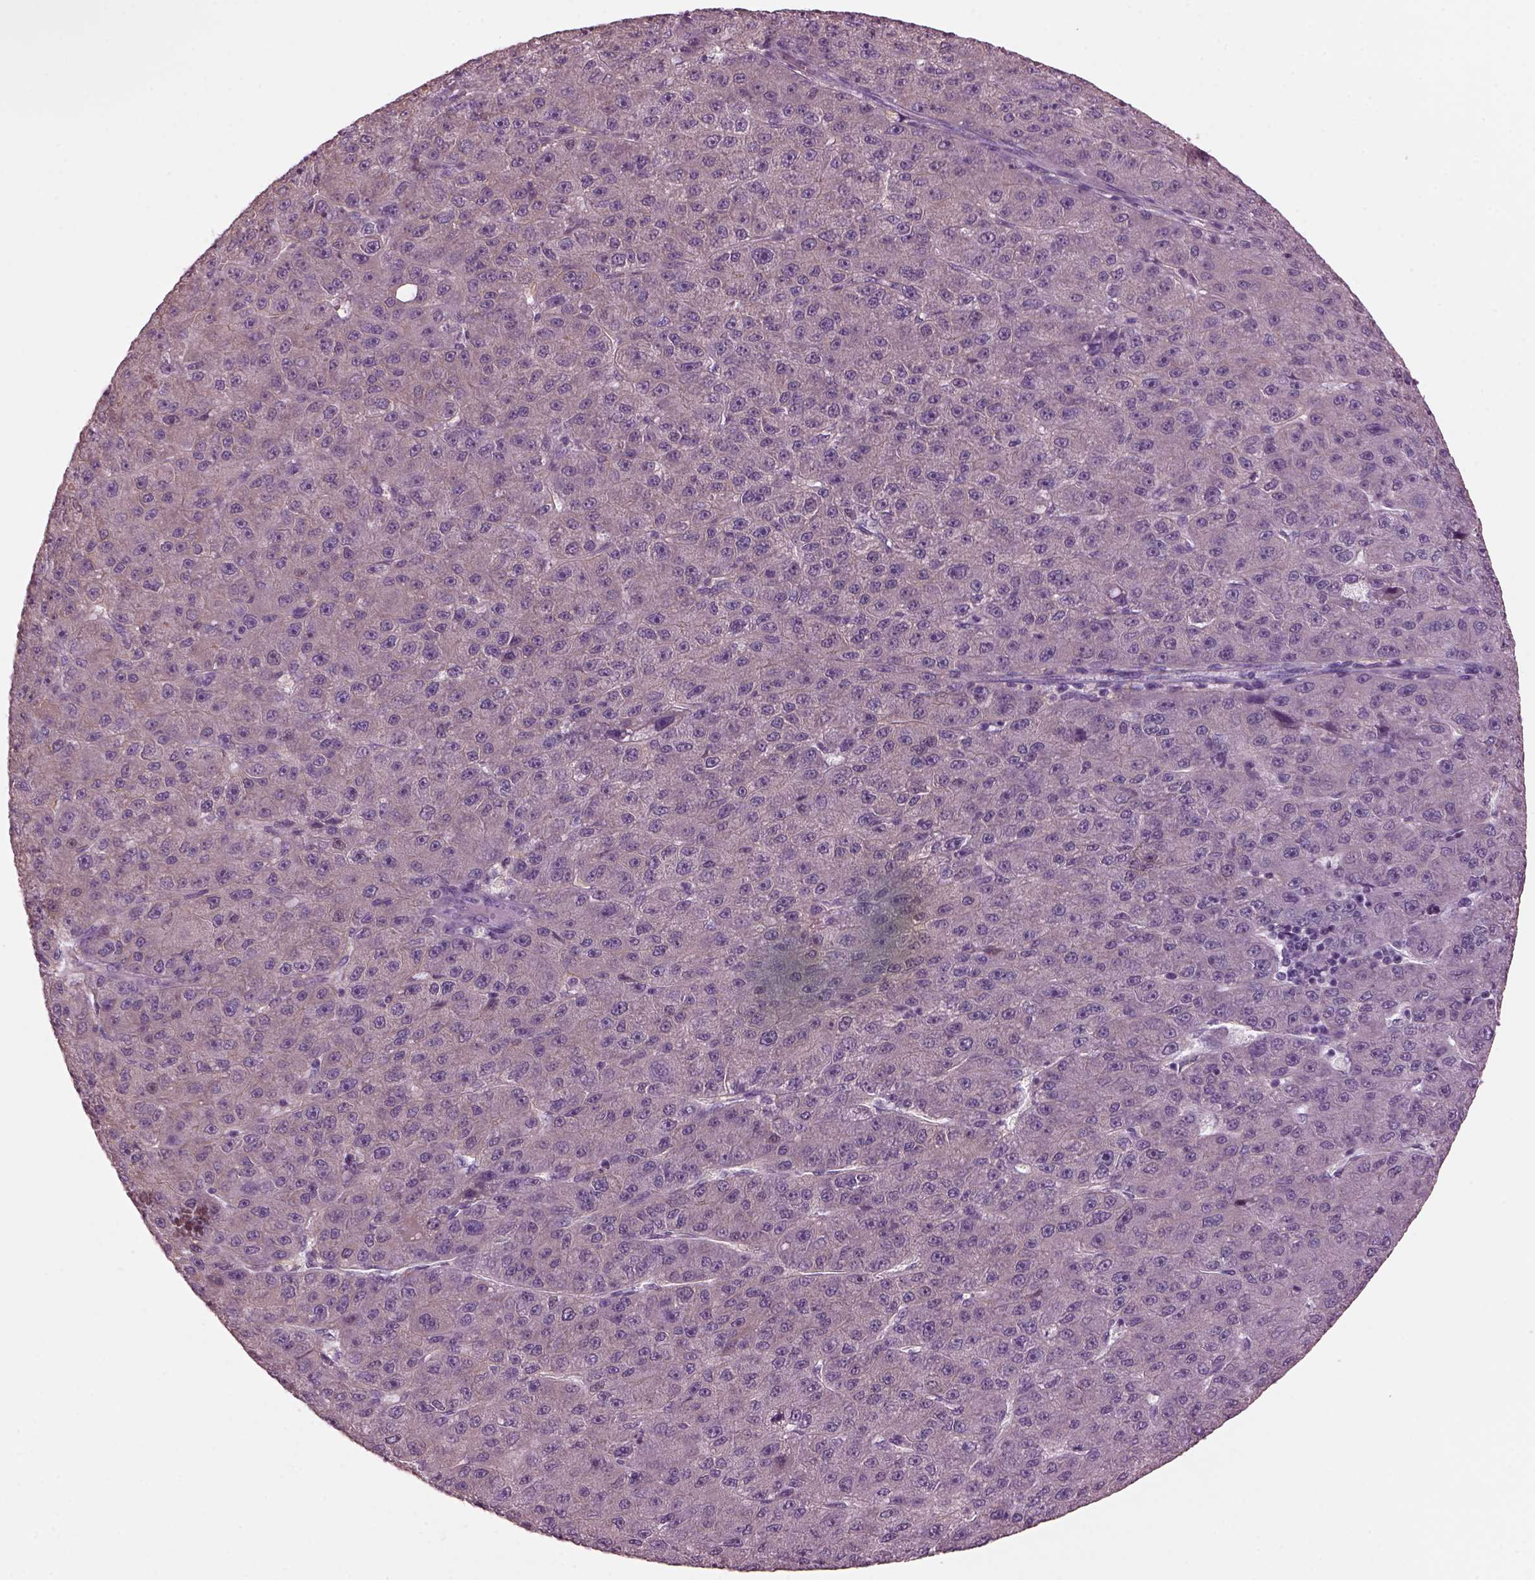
{"staining": {"intensity": "weak", "quantity": "<25%", "location": "cytoplasmic/membranous"}, "tissue": "liver cancer", "cell_type": "Tumor cells", "image_type": "cancer", "snomed": [{"axis": "morphology", "description": "Carcinoma, Hepatocellular, NOS"}, {"axis": "topography", "description": "Liver"}], "caption": "Immunohistochemical staining of human liver cancer demonstrates no significant staining in tumor cells. (Brightfield microscopy of DAB immunohistochemistry (IHC) at high magnification).", "gene": "SHTN1", "patient": {"sex": "male", "age": 67}}